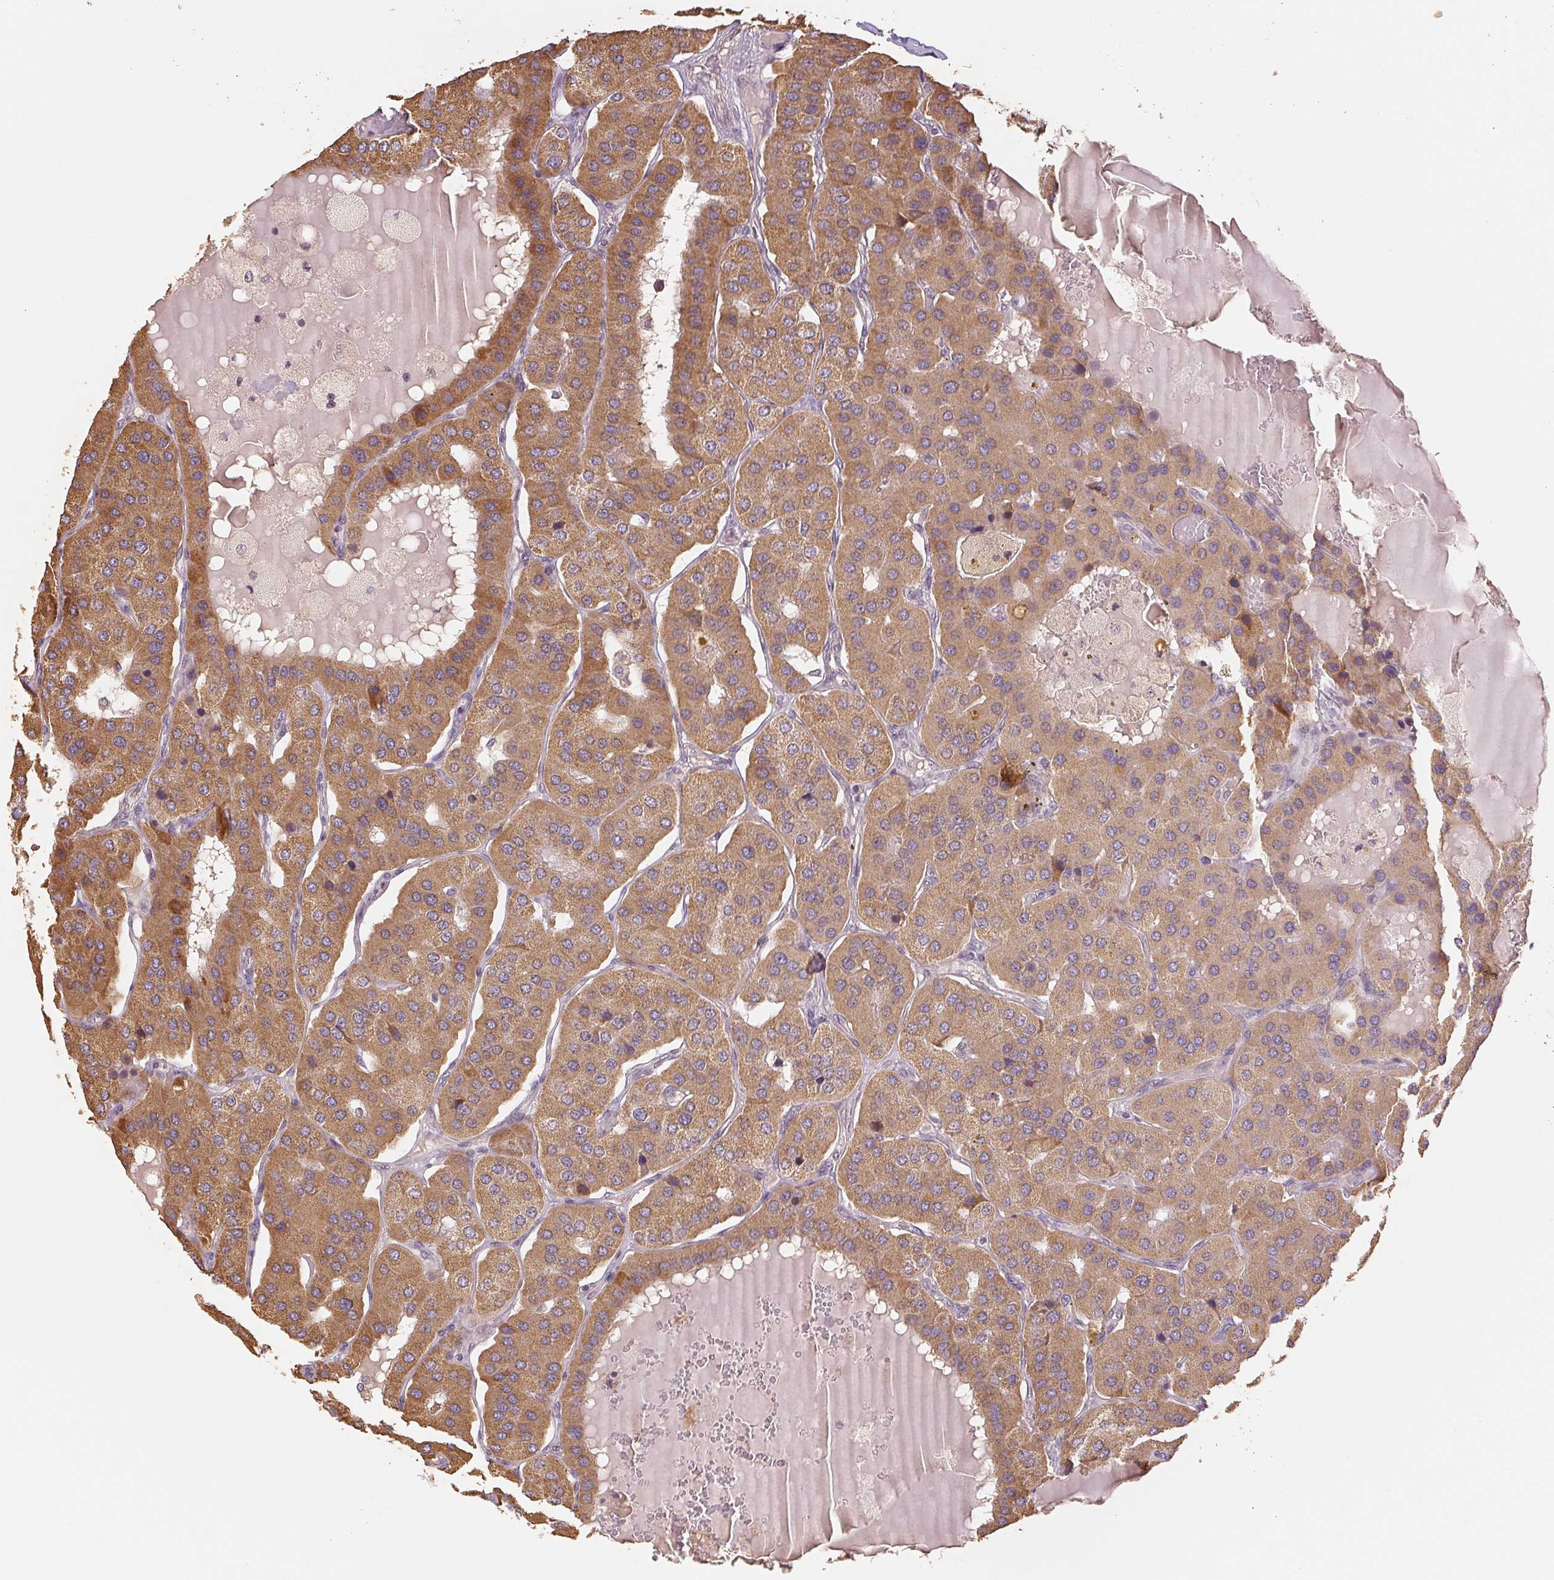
{"staining": {"intensity": "moderate", "quantity": ">75%", "location": "cytoplasmic/membranous"}, "tissue": "parathyroid gland", "cell_type": "Glandular cells", "image_type": "normal", "snomed": [{"axis": "morphology", "description": "Normal tissue, NOS"}, {"axis": "morphology", "description": "Adenoma, NOS"}, {"axis": "topography", "description": "Parathyroid gland"}], "caption": "A micrograph of human parathyroid gland stained for a protein displays moderate cytoplasmic/membranous brown staining in glandular cells.", "gene": "COX14", "patient": {"sex": "female", "age": 86}}